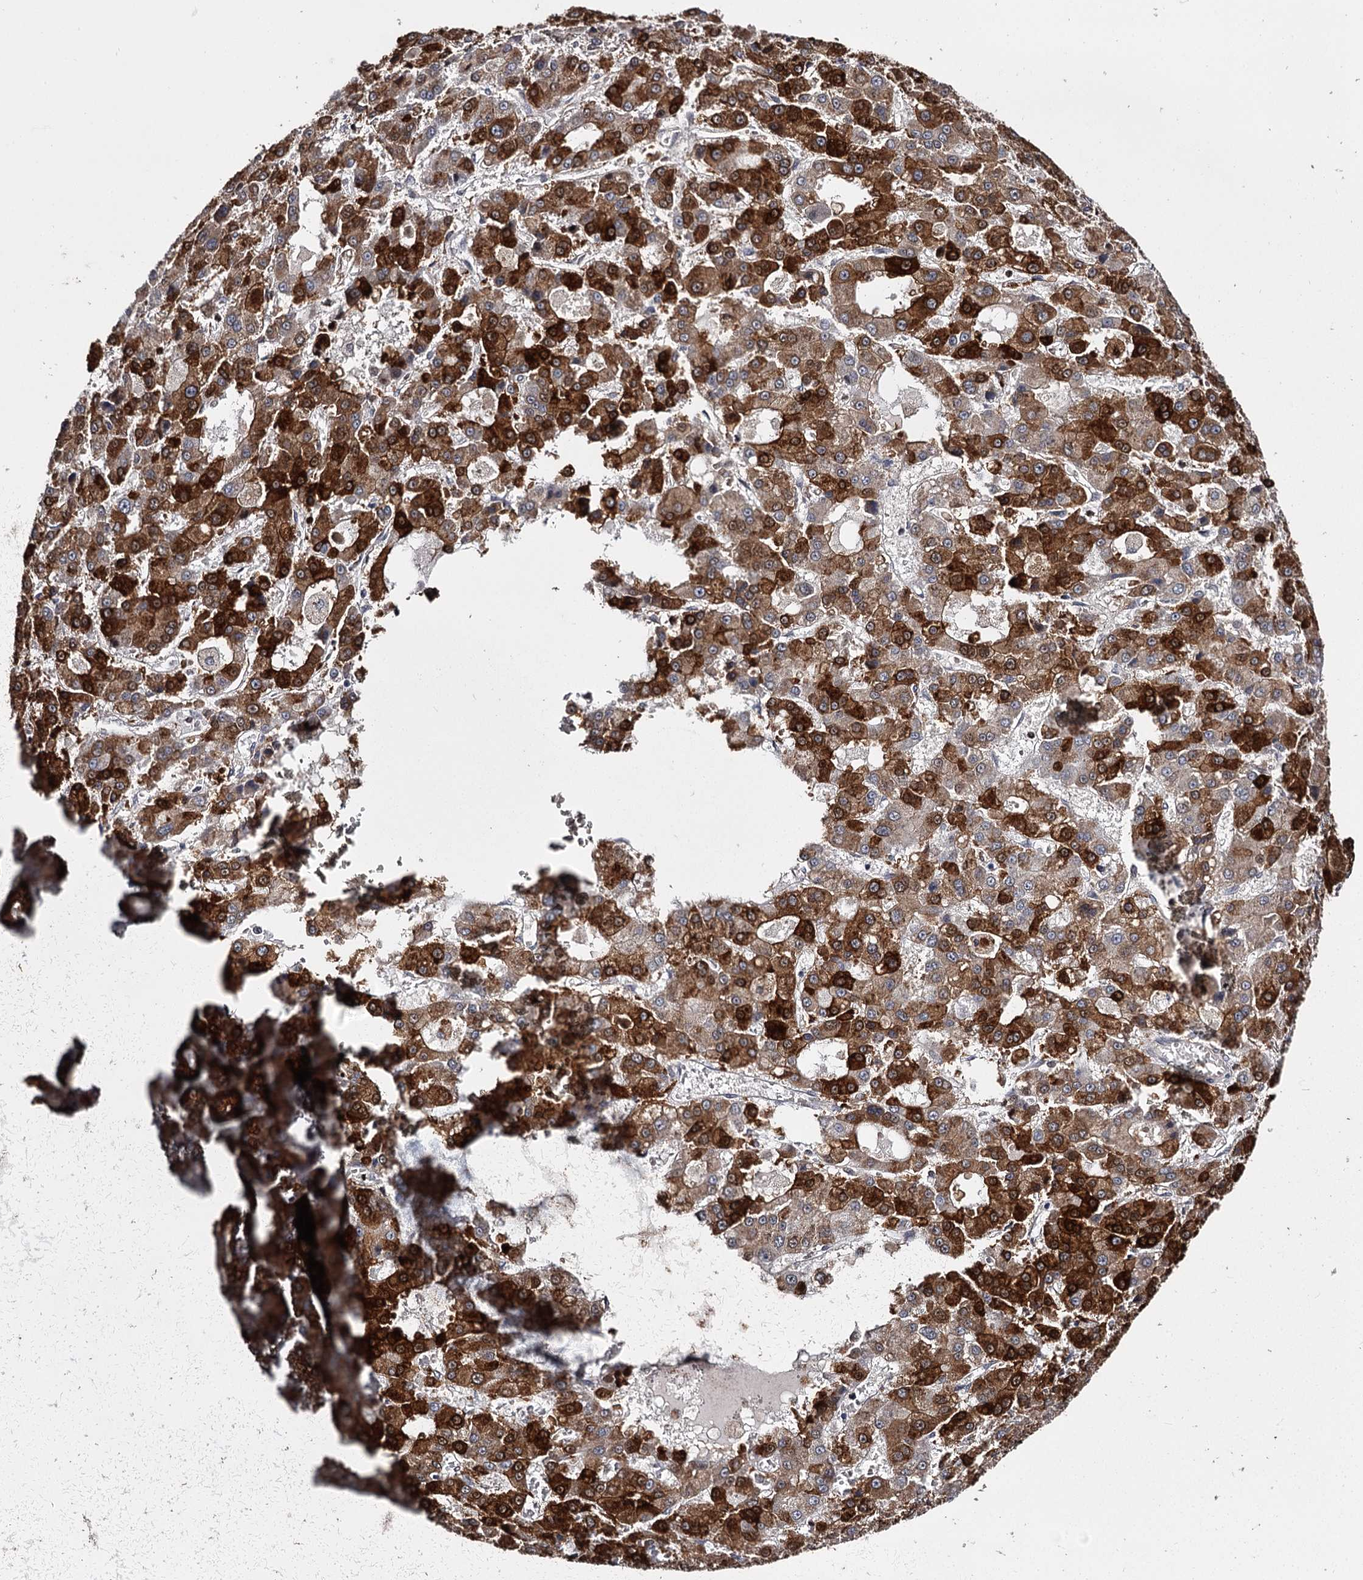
{"staining": {"intensity": "strong", "quantity": "25%-75%", "location": "cytoplasmic/membranous"}, "tissue": "liver cancer", "cell_type": "Tumor cells", "image_type": "cancer", "snomed": [{"axis": "morphology", "description": "Carcinoma, Hepatocellular, NOS"}, {"axis": "topography", "description": "Liver"}], "caption": "IHC of human hepatocellular carcinoma (liver) reveals high levels of strong cytoplasmic/membranous positivity in approximately 25%-75% of tumor cells.", "gene": "SLC32A1", "patient": {"sex": "male", "age": 70}}